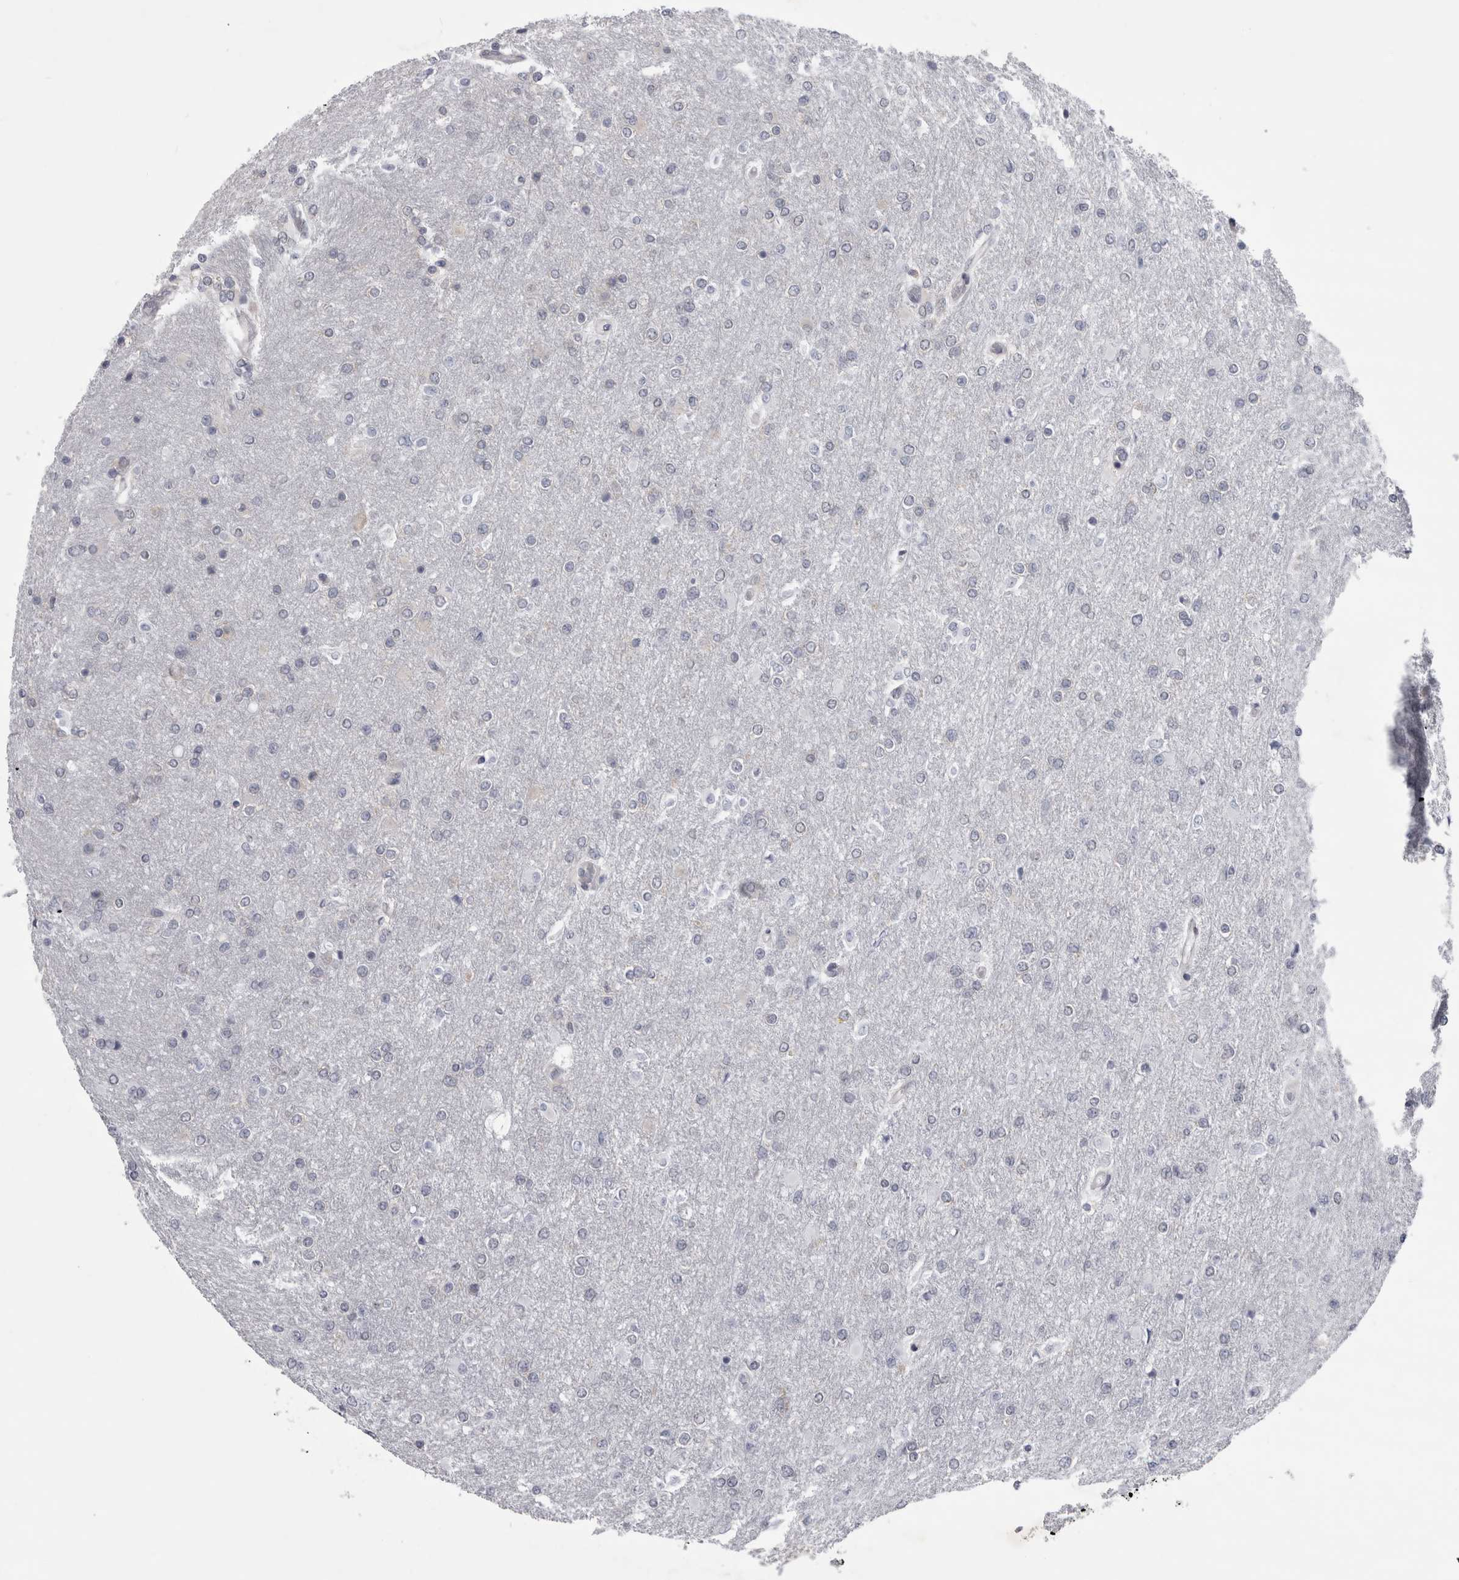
{"staining": {"intensity": "negative", "quantity": "none", "location": "none"}, "tissue": "glioma", "cell_type": "Tumor cells", "image_type": "cancer", "snomed": [{"axis": "morphology", "description": "Glioma, malignant, High grade"}, {"axis": "topography", "description": "Cerebral cortex"}], "caption": "Tumor cells show no significant protein positivity in malignant glioma (high-grade).", "gene": "PRRC2C", "patient": {"sex": "female", "age": 36}}